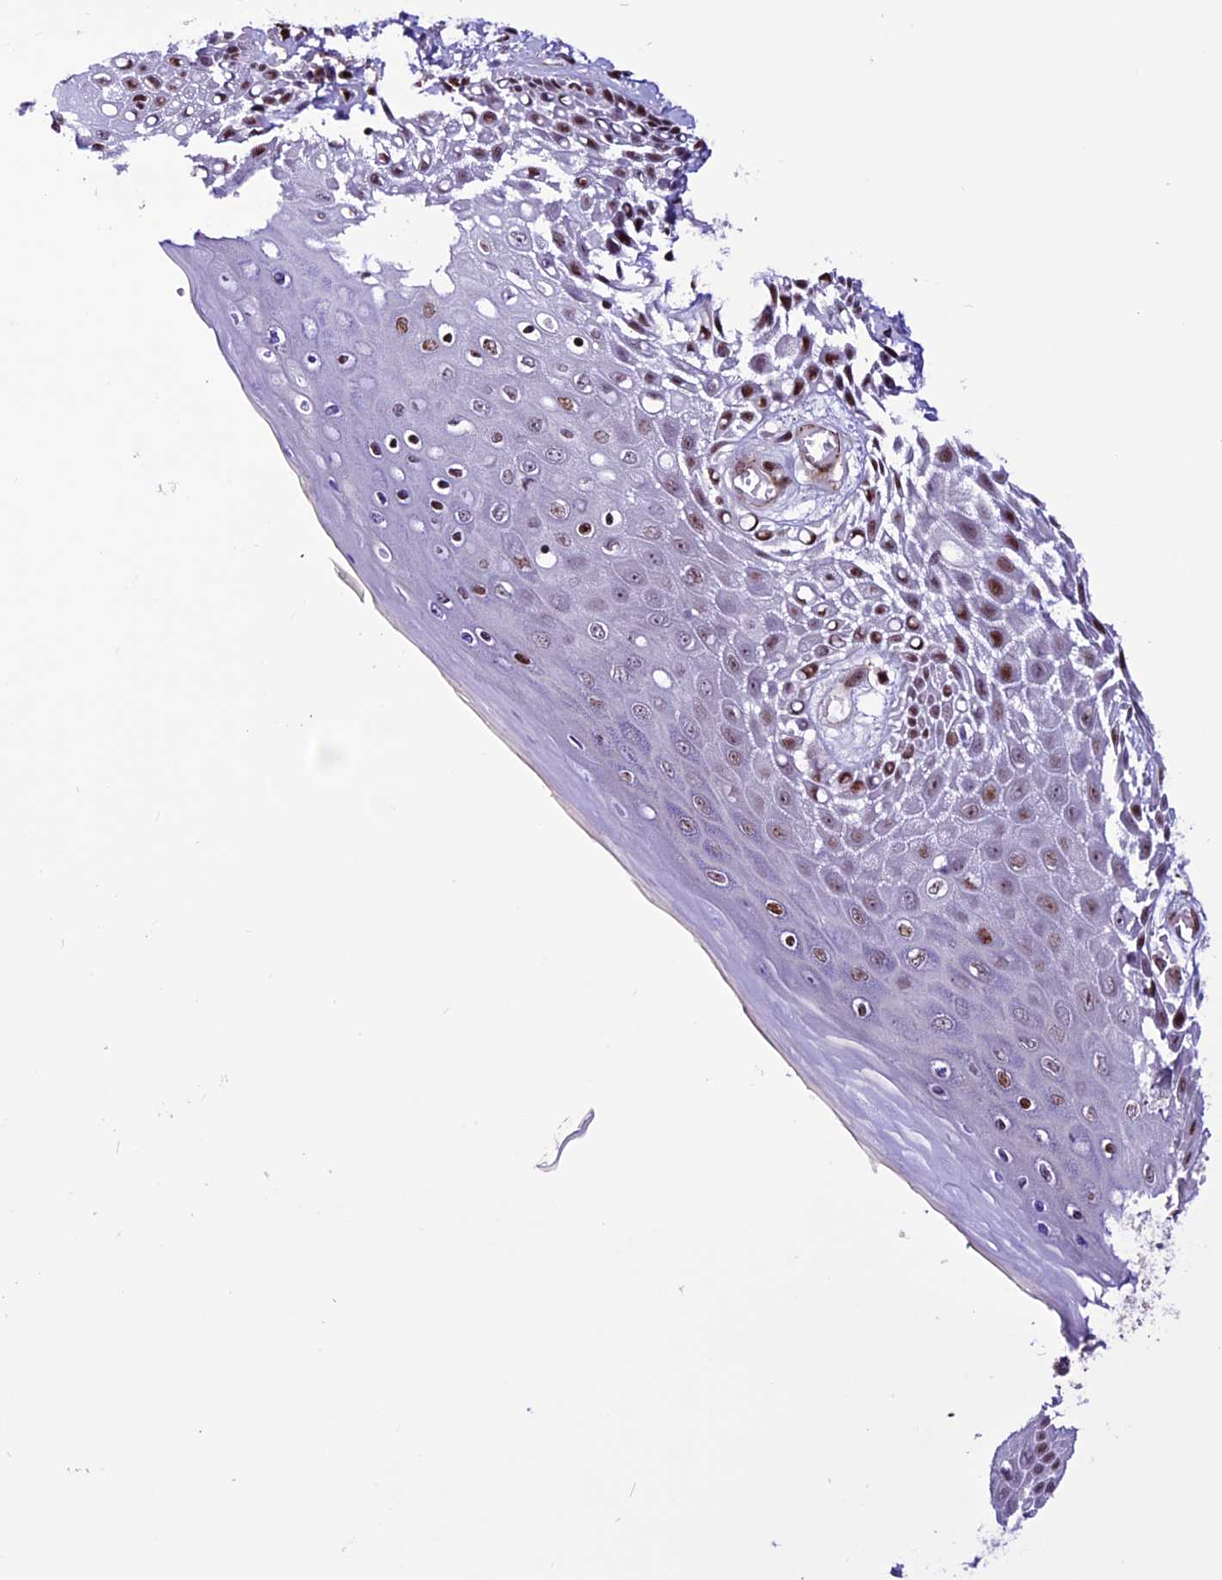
{"staining": {"intensity": "moderate", "quantity": "25%-75%", "location": "nuclear"}, "tissue": "skin", "cell_type": "Epidermal cells", "image_type": "normal", "snomed": [{"axis": "morphology", "description": "Normal tissue, NOS"}, {"axis": "topography", "description": "Anal"}], "caption": "High-magnification brightfield microscopy of benign skin stained with DAB (brown) and counterstained with hematoxylin (blue). epidermal cells exhibit moderate nuclear positivity is appreciated in approximately25%-75% of cells.", "gene": "RINL", "patient": {"sex": "male", "age": 78}}